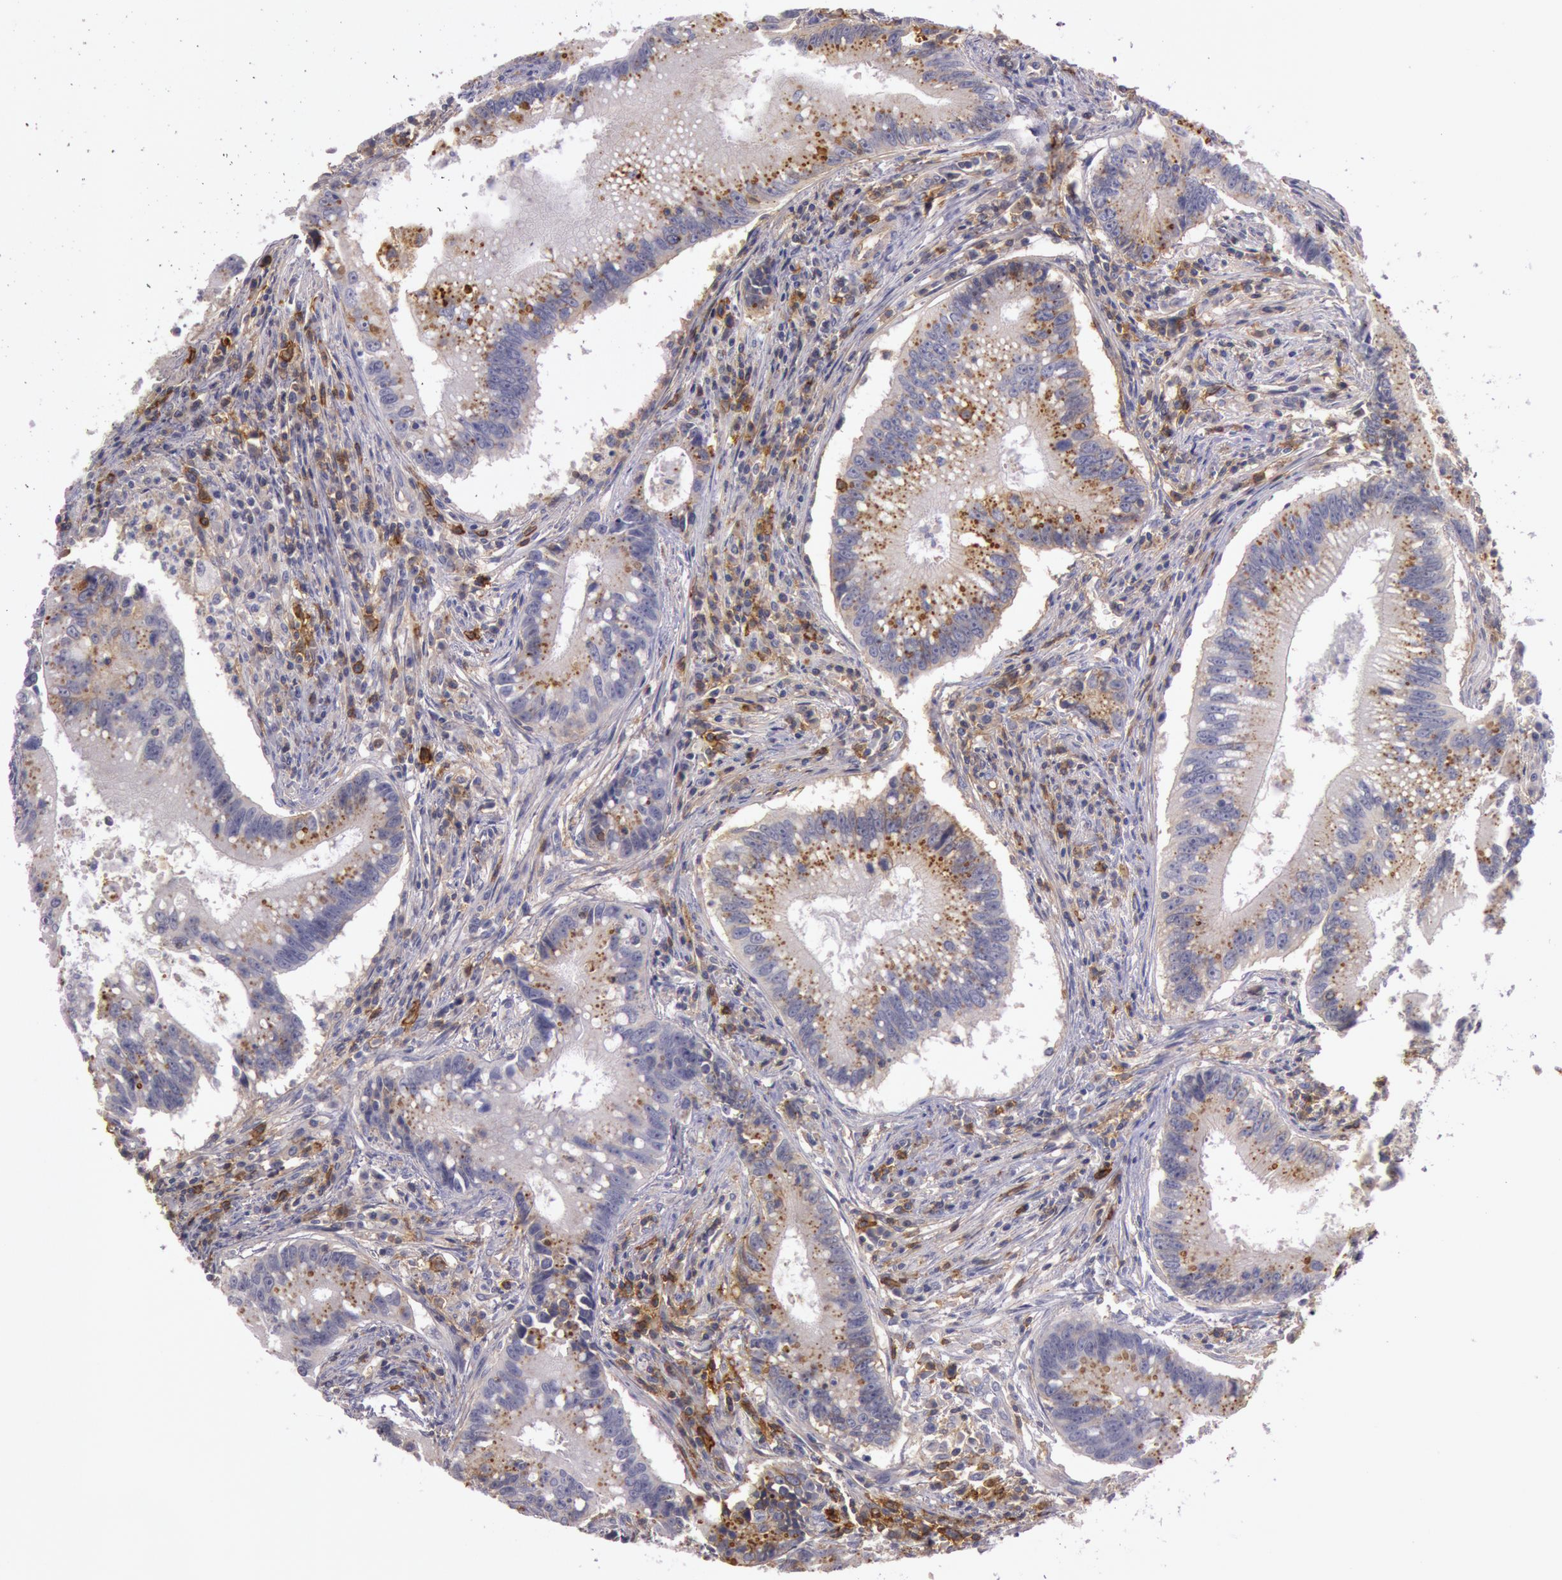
{"staining": {"intensity": "weak", "quantity": "25%-75%", "location": "cytoplasmic/membranous"}, "tissue": "colorectal cancer", "cell_type": "Tumor cells", "image_type": "cancer", "snomed": [{"axis": "morphology", "description": "Adenocarcinoma, NOS"}, {"axis": "topography", "description": "Rectum"}], "caption": "A low amount of weak cytoplasmic/membranous expression is present in approximately 25%-75% of tumor cells in colorectal adenocarcinoma tissue.", "gene": "TRIB2", "patient": {"sex": "female", "age": 81}}